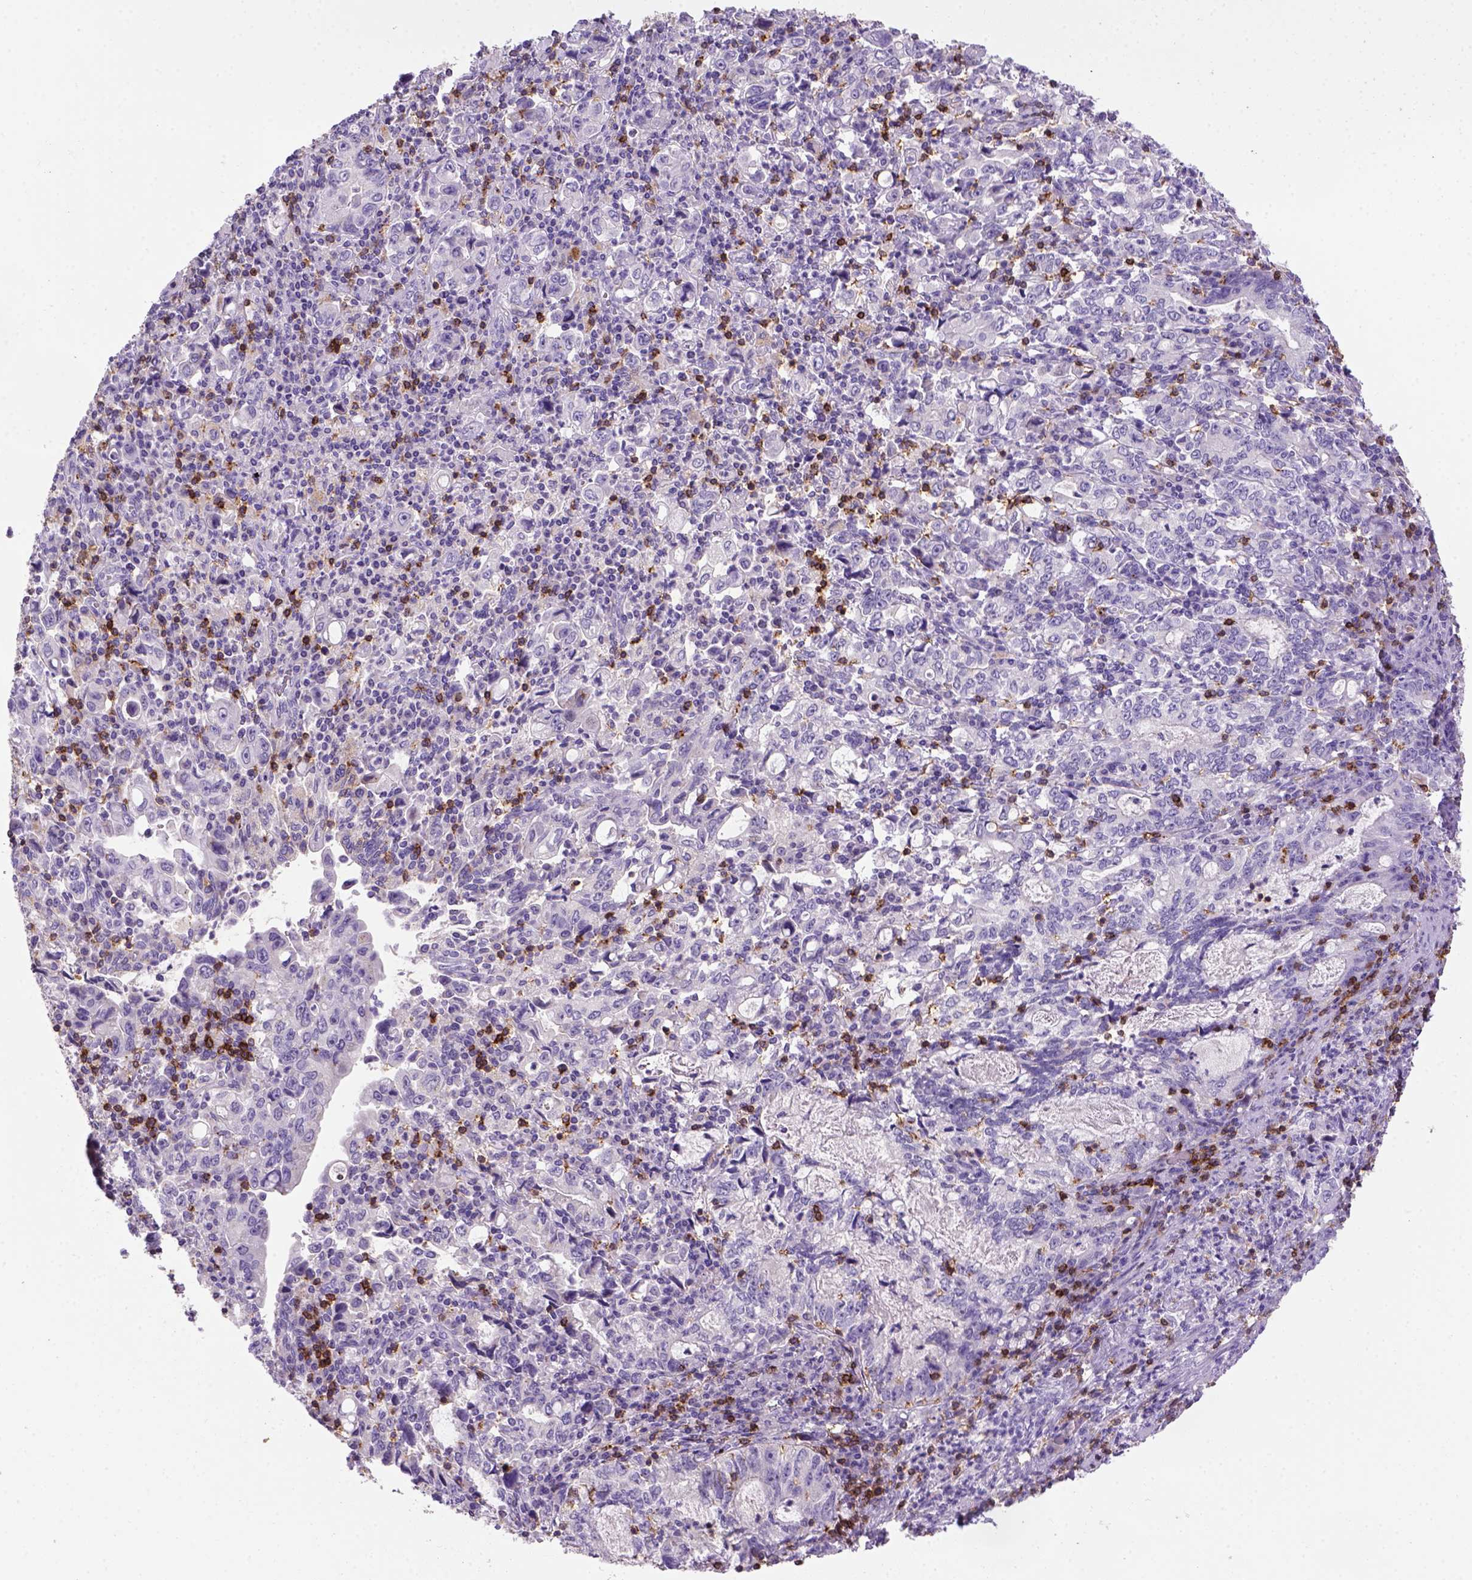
{"staining": {"intensity": "negative", "quantity": "none", "location": "none"}, "tissue": "stomach cancer", "cell_type": "Tumor cells", "image_type": "cancer", "snomed": [{"axis": "morphology", "description": "Adenocarcinoma, NOS"}, {"axis": "topography", "description": "Stomach, lower"}], "caption": "A histopathology image of human adenocarcinoma (stomach) is negative for staining in tumor cells.", "gene": "CD3E", "patient": {"sex": "female", "age": 72}}